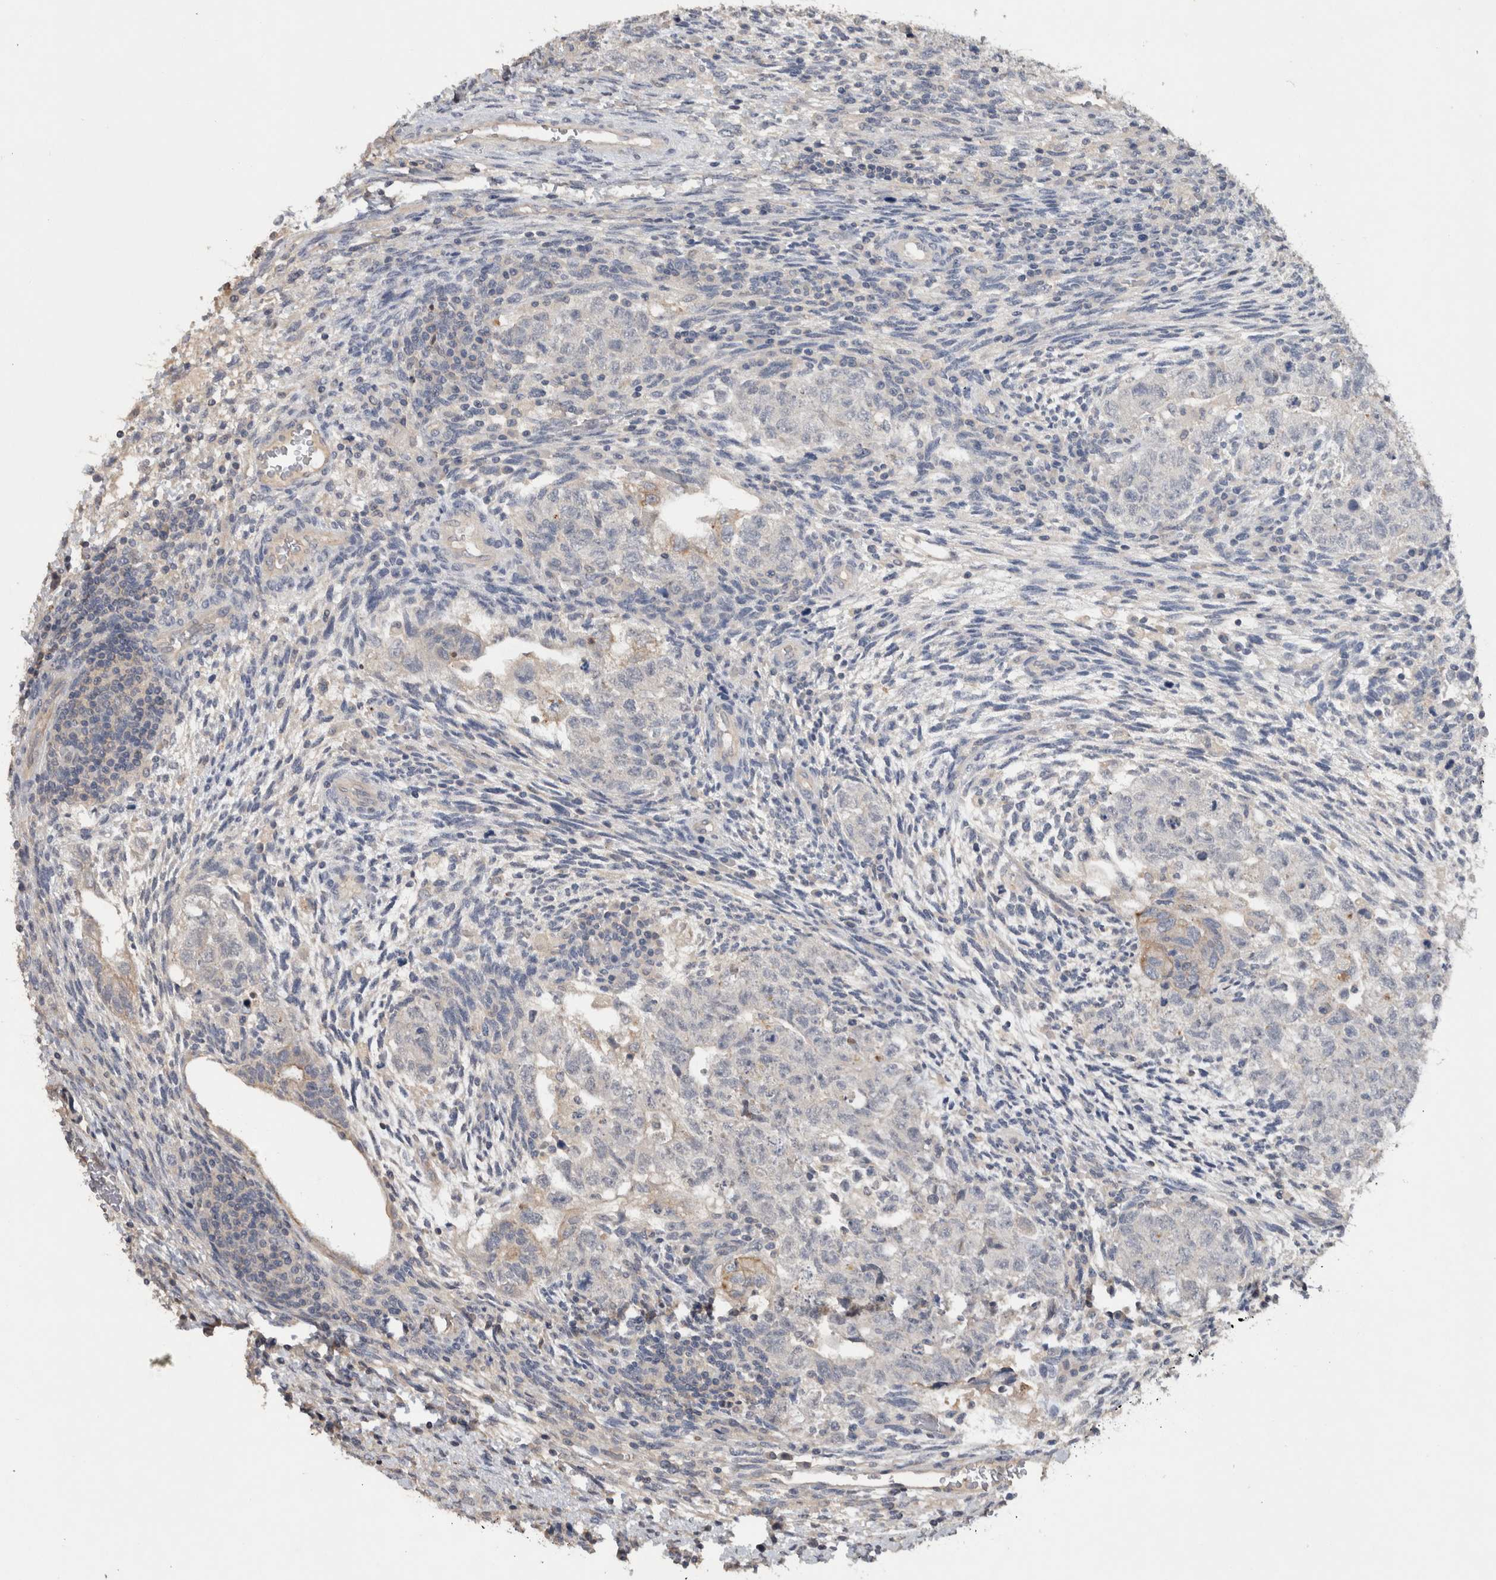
{"staining": {"intensity": "negative", "quantity": "none", "location": "none"}, "tissue": "testis cancer", "cell_type": "Tumor cells", "image_type": "cancer", "snomed": [{"axis": "morphology", "description": "Normal tissue, NOS"}, {"axis": "morphology", "description": "Carcinoma, Embryonal, NOS"}, {"axis": "topography", "description": "Testis"}], "caption": "Protein analysis of testis cancer (embryonal carcinoma) displays no significant expression in tumor cells.", "gene": "HEXD", "patient": {"sex": "male", "age": 36}}